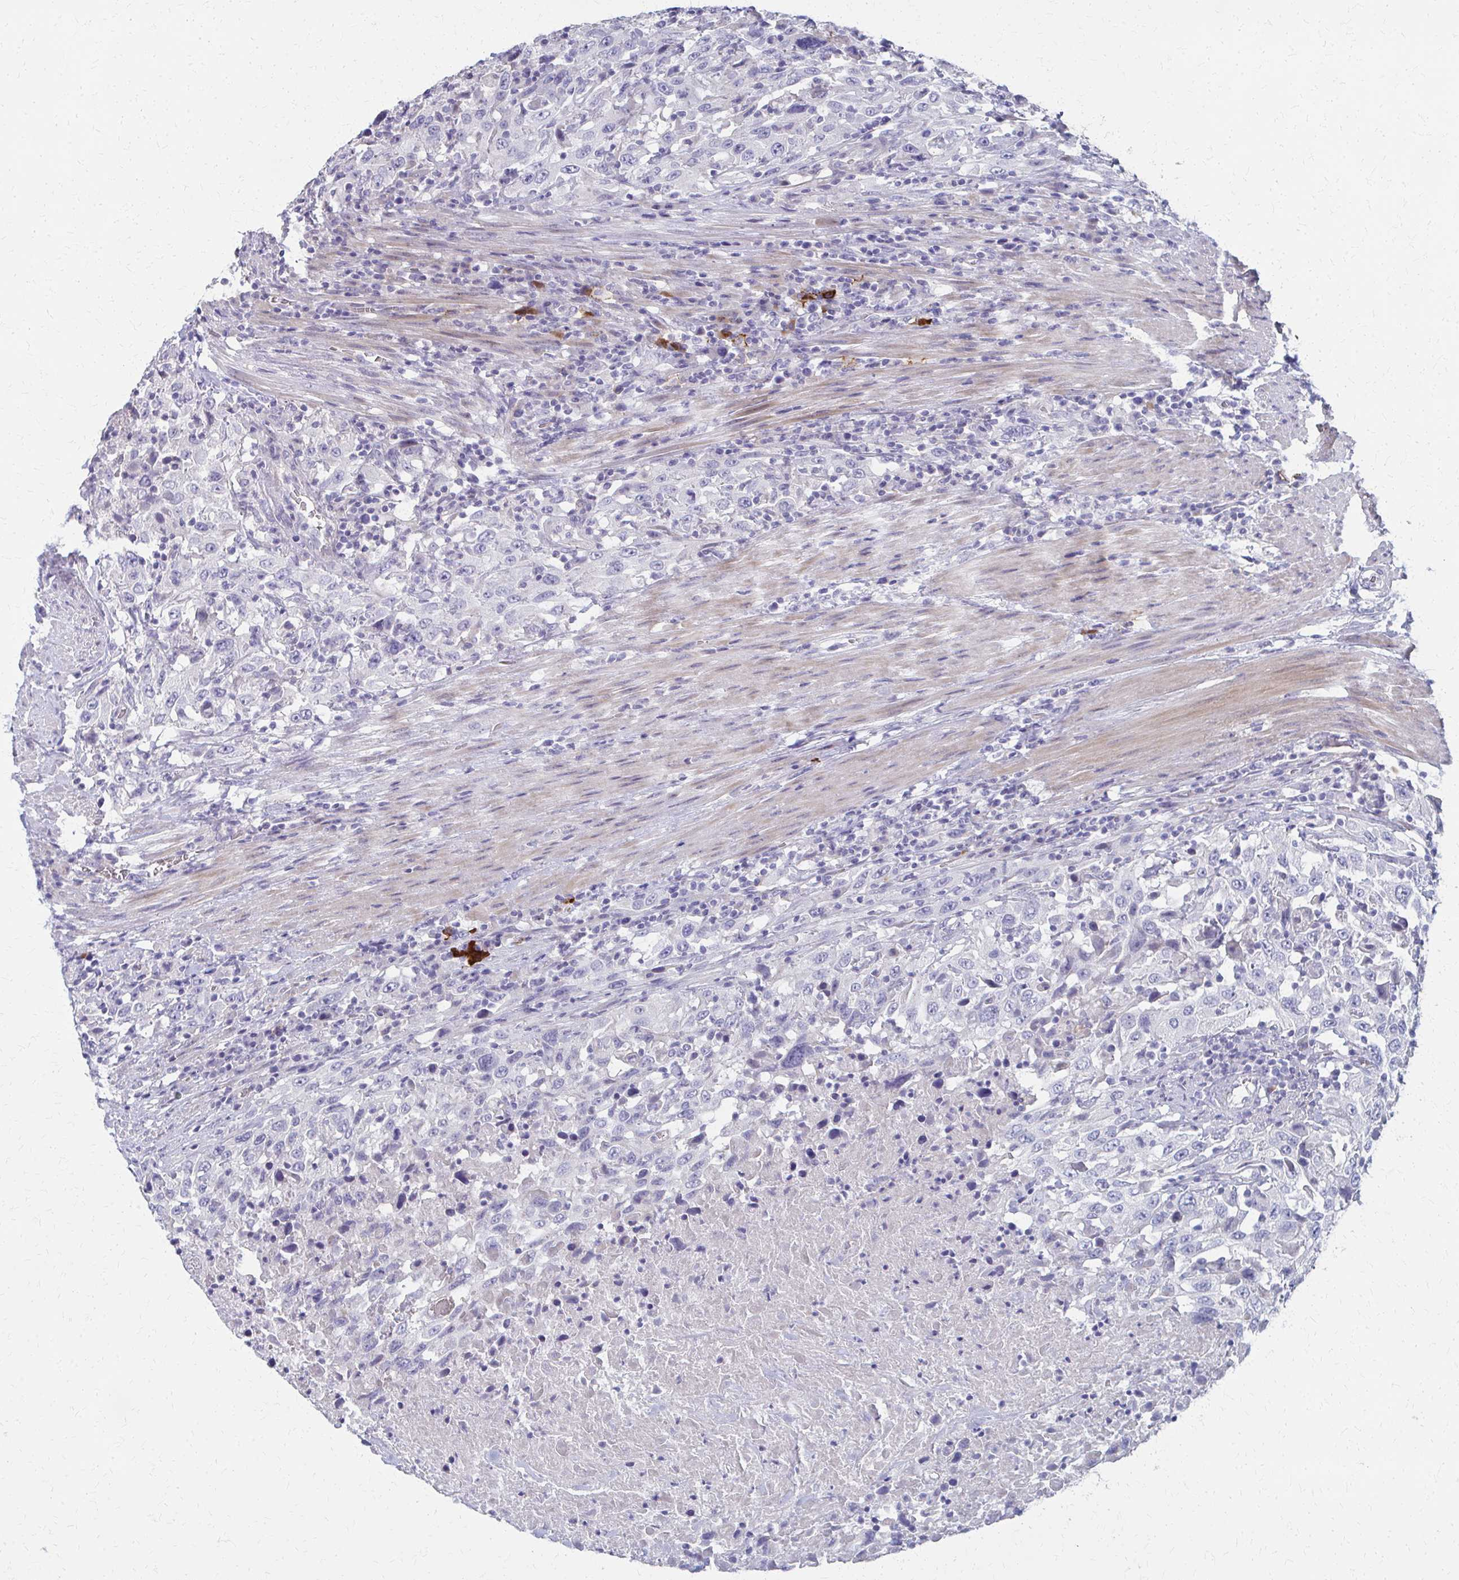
{"staining": {"intensity": "negative", "quantity": "none", "location": "none"}, "tissue": "urothelial cancer", "cell_type": "Tumor cells", "image_type": "cancer", "snomed": [{"axis": "morphology", "description": "Urothelial carcinoma, High grade"}, {"axis": "topography", "description": "Urinary bladder"}], "caption": "Tumor cells are negative for brown protein staining in urothelial cancer. (DAB (3,3'-diaminobenzidine) IHC visualized using brightfield microscopy, high magnification).", "gene": "MS4A2", "patient": {"sex": "male", "age": 61}}